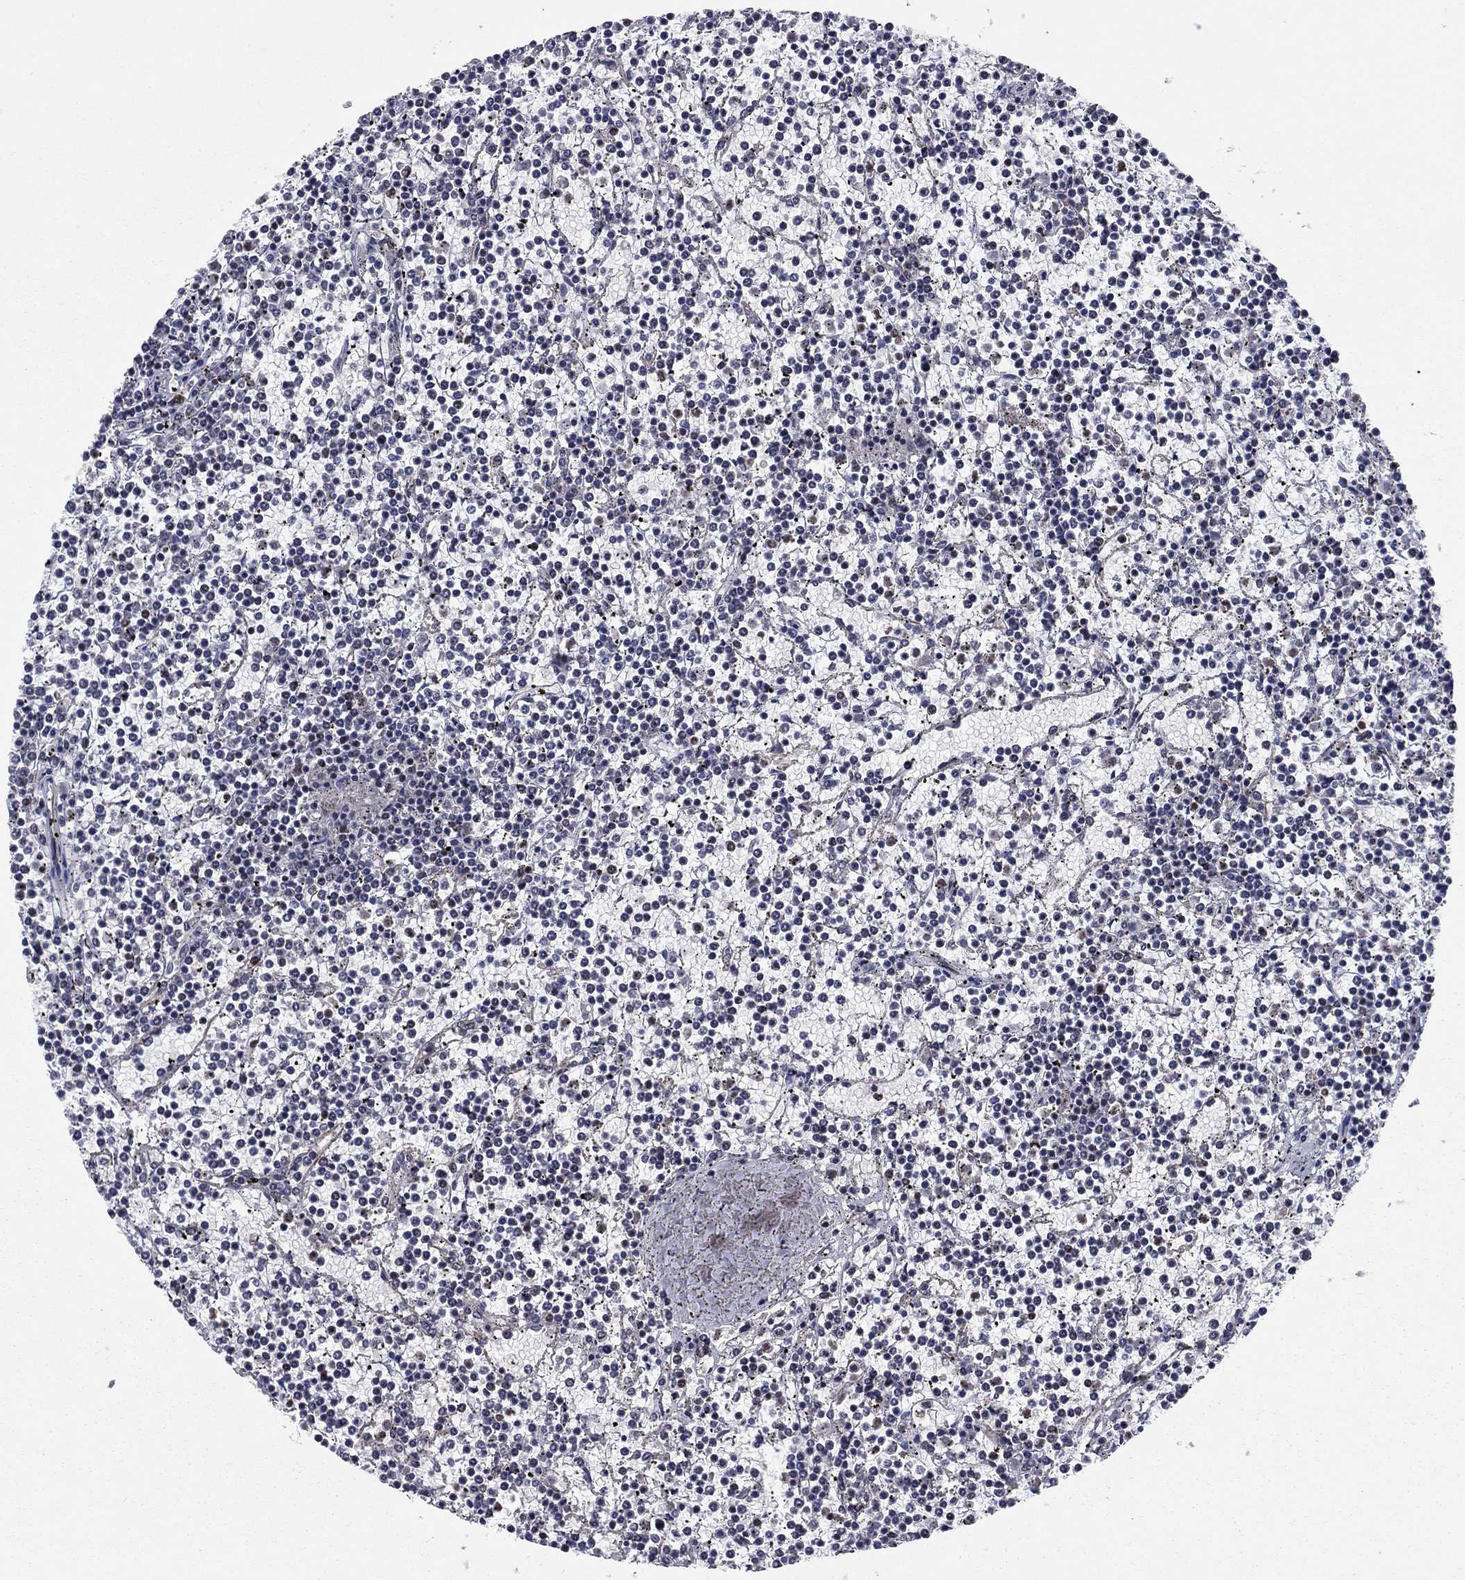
{"staining": {"intensity": "negative", "quantity": "none", "location": "none"}, "tissue": "lymphoma", "cell_type": "Tumor cells", "image_type": "cancer", "snomed": [{"axis": "morphology", "description": "Malignant lymphoma, non-Hodgkin's type, Low grade"}, {"axis": "topography", "description": "Spleen"}], "caption": "A micrograph of malignant lymphoma, non-Hodgkin's type (low-grade) stained for a protein displays no brown staining in tumor cells. (IHC, brightfield microscopy, high magnification).", "gene": "N4BP2", "patient": {"sex": "female", "age": 19}}